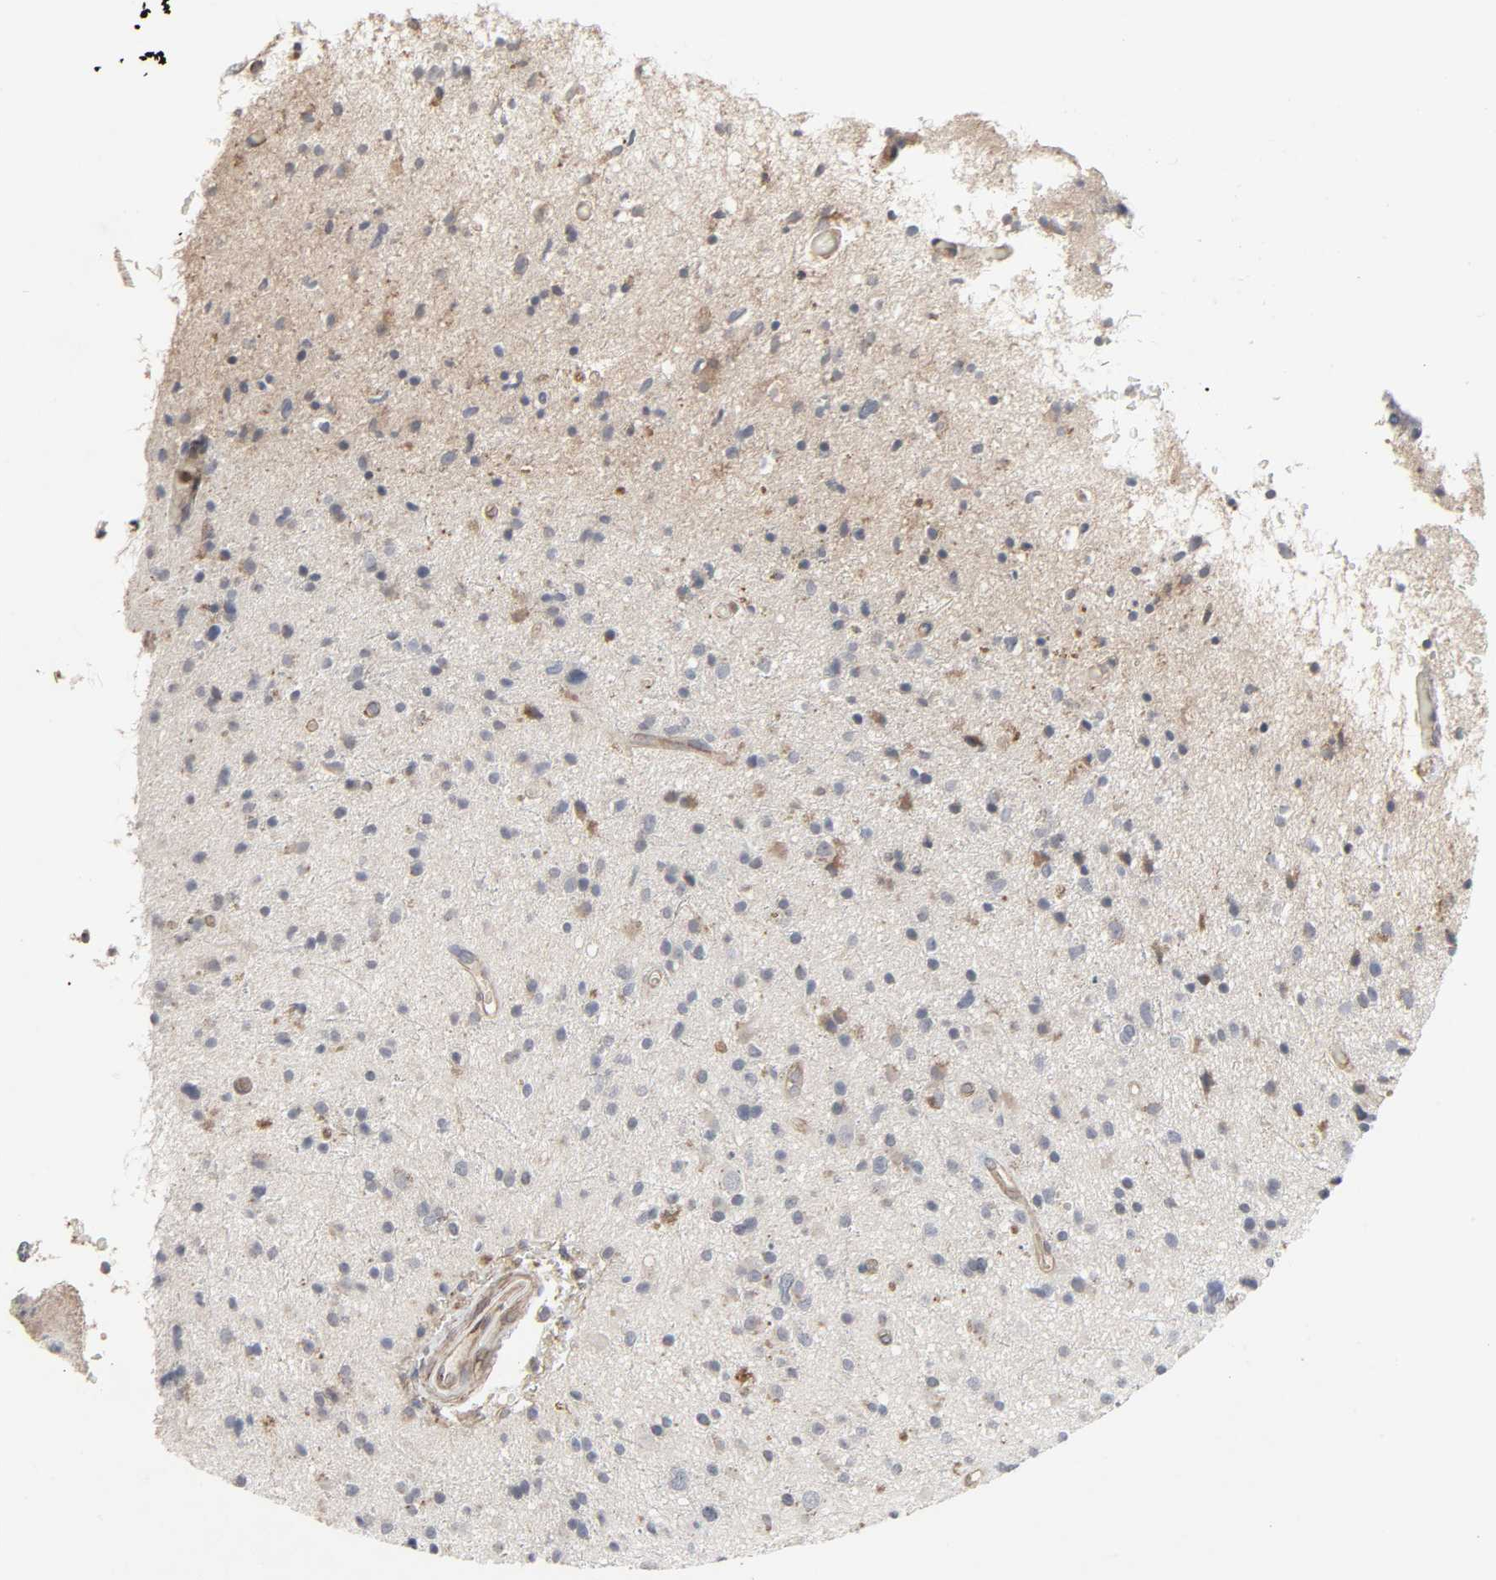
{"staining": {"intensity": "weak", "quantity": "<25%", "location": "cytoplasmic/membranous"}, "tissue": "glioma", "cell_type": "Tumor cells", "image_type": "cancer", "snomed": [{"axis": "morphology", "description": "Glioma, malignant, High grade"}, {"axis": "topography", "description": "Brain"}], "caption": "This is an immunohistochemistry (IHC) histopathology image of human high-grade glioma (malignant). There is no expression in tumor cells.", "gene": "ADCY4", "patient": {"sex": "male", "age": 33}}